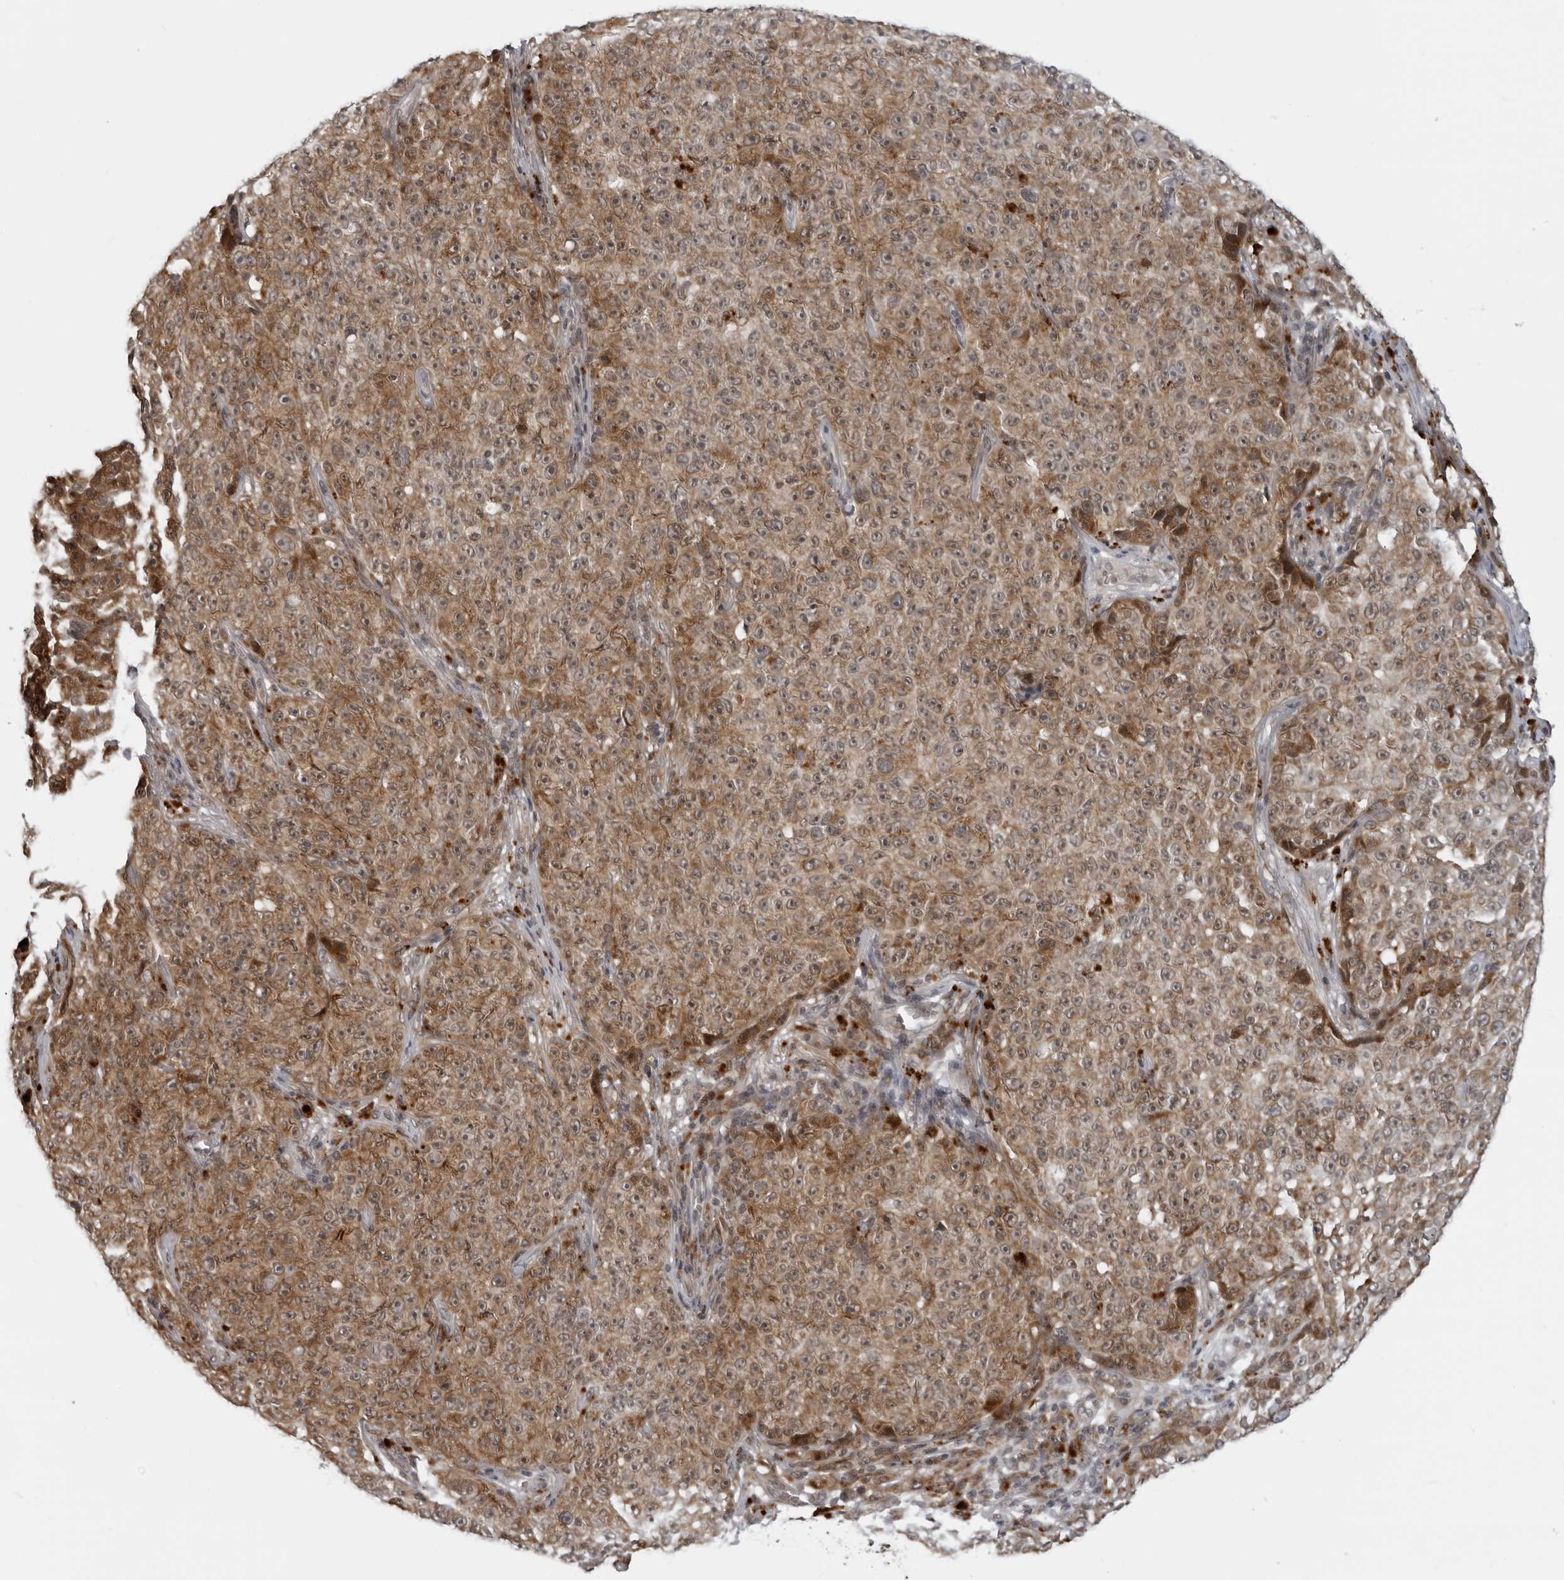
{"staining": {"intensity": "moderate", "quantity": ">75%", "location": "cytoplasmic/membranous"}, "tissue": "melanoma", "cell_type": "Tumor cells", "image_type": "cancer", "snomed": [{"axis": "morphology", "description": "Malignant melanoma, NOS"}, {"axis": "topography", "description": "Skin"}], "caption": "Protein staining of malignant melanoma tissue shows moderate cytoplasmic/membranous expression in about >75% of tumor cells. (brown staining indicates protein expression, while blue staining denotes nuclei).", "gene": "THOP1", "patient": {"sex": "female", "age": 82}}